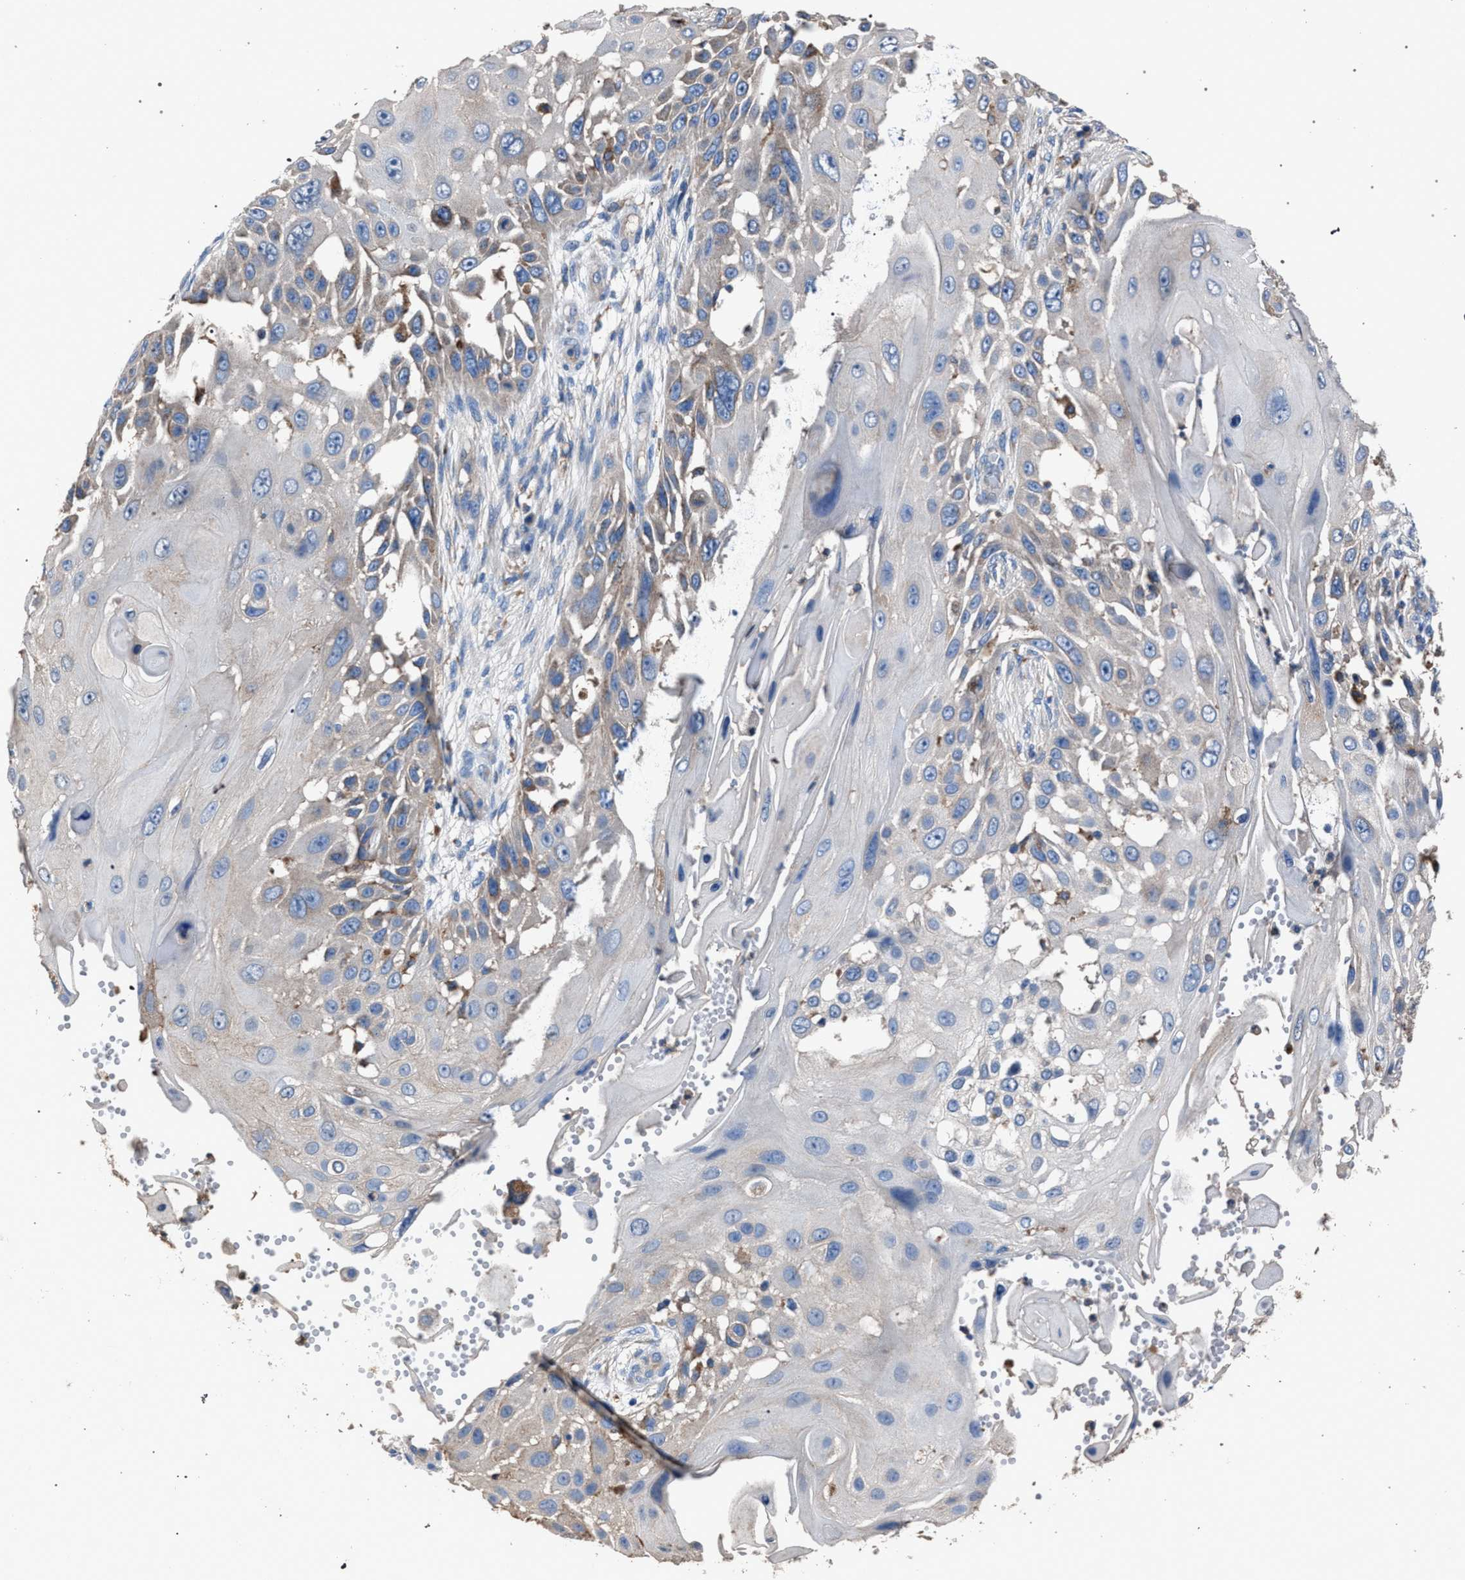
{"staining": {"intensity": "weak", "quantity": "25%-75%", "location": "cytoplasmic/membranous"}, "tissue": "skin cancer", "cell_type": "Tumor cells", "image_type": "cancer", "snomed": [{"axis": "morphology", "description": "Squamous cell carcinoma, NOS"}, {"axis": "topography", "description": "Skin"}], "caption": "The photomicrograph reveals a brown stain indicating the presence of a protein in the cytoplasmic/membranous of tumor cells in squamous cell carcinoma (skin).", "gene": "ATP6V0A1", "patient": {"sex": "female", "age": 44}}